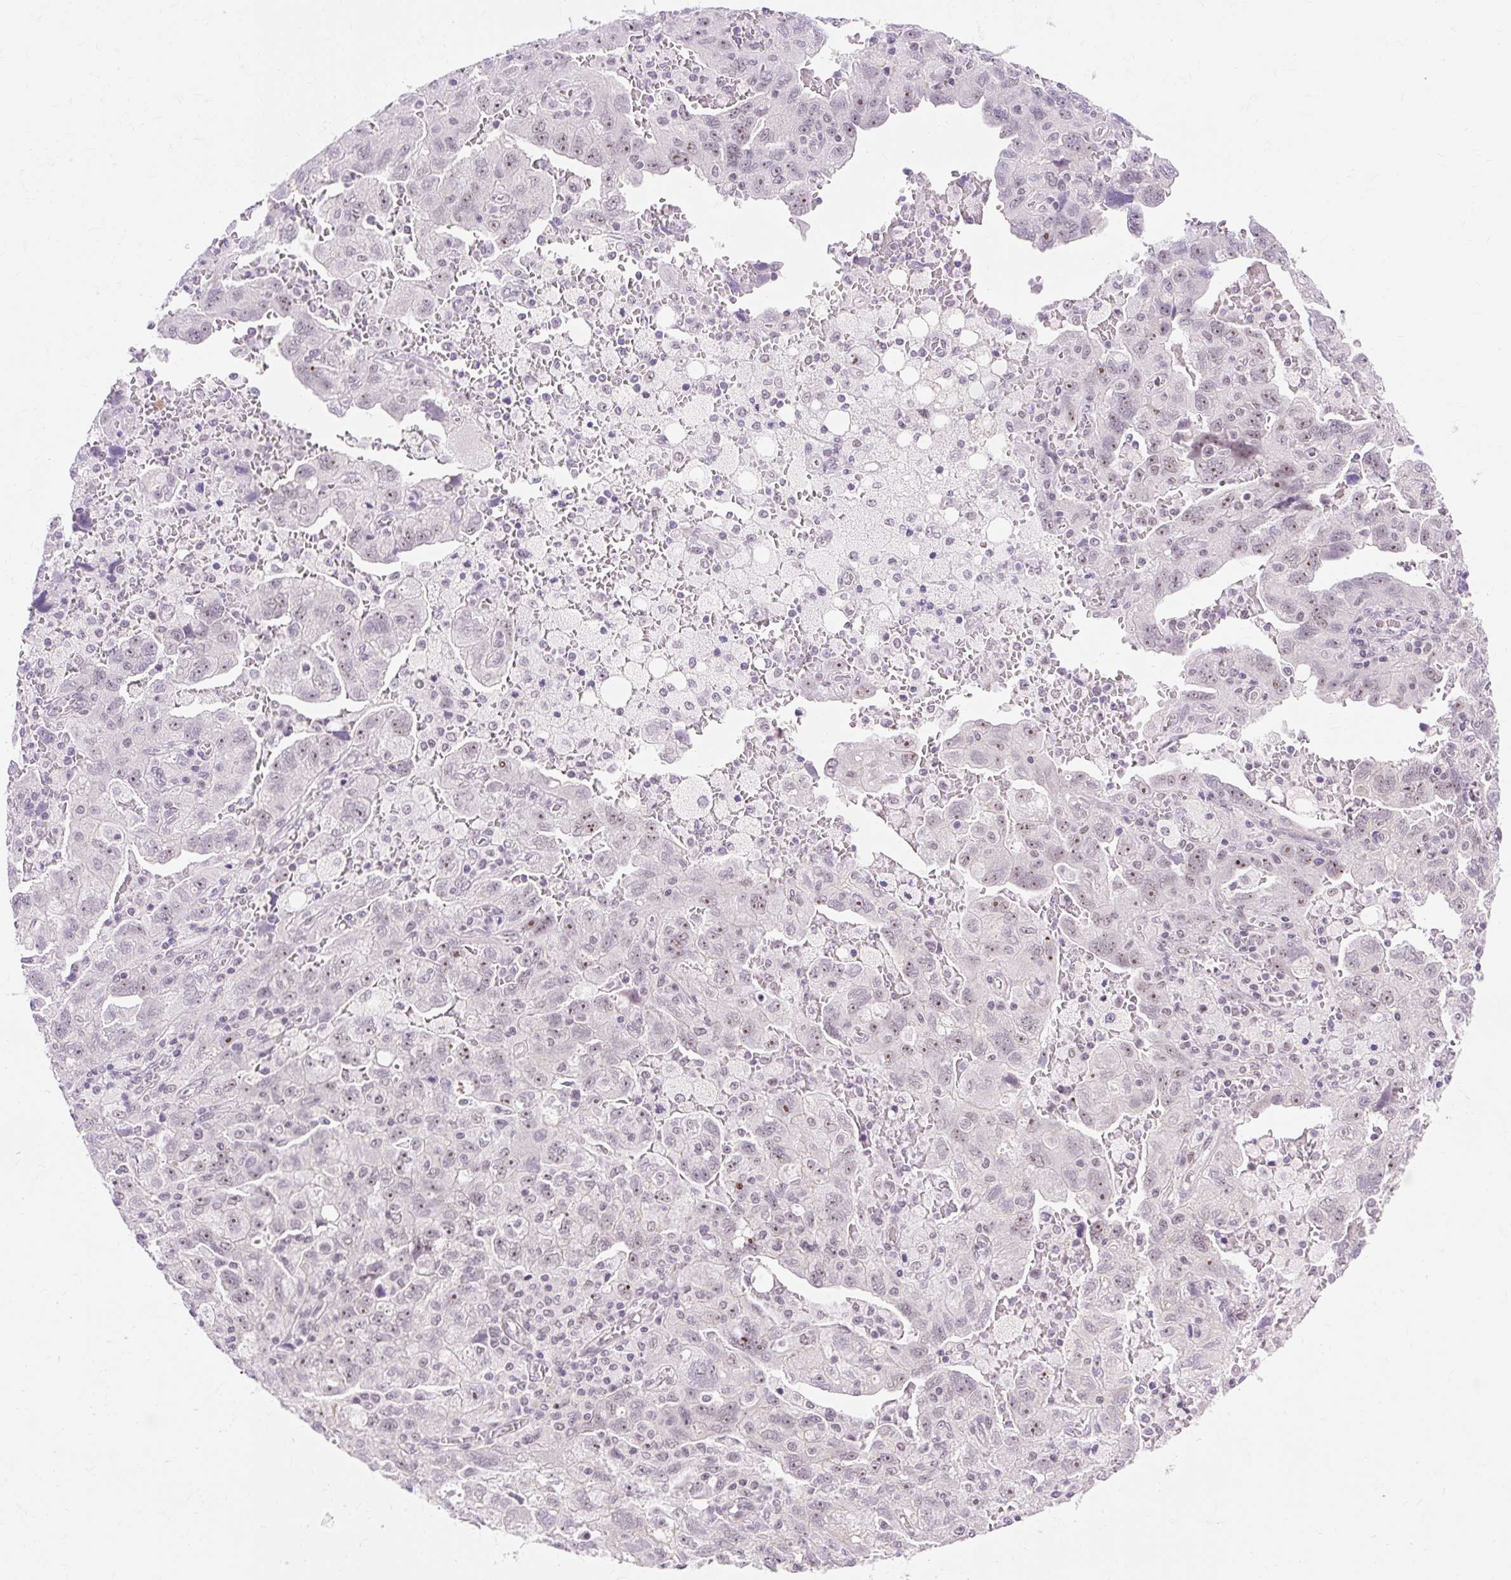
{"staining": {"intensity": "moderate", "quantity": "<25%", "location": "nuclear"}, "tissue": "ovarian cancer", "cell_type": "Tumor cells", "image_type": "cancer", "snomed": [{"axis": "morphology", "description": "Carcinoma, NOS"}, {"axis": "morphology", "description": "Cystadenocarcinoma, serous, NOS"}, {"axis": "topography", "description": "Ovary"}], "caption": "Protein analysis of serous cystadenocarcinoma (ovarian) tissue reveals moderate nuclear staining in about <25% of tumor cells. (IHC, brightfield microscopy, high magnification).", "gene": "OBP2A", "patient": {"sex": "female", "age": 69}}